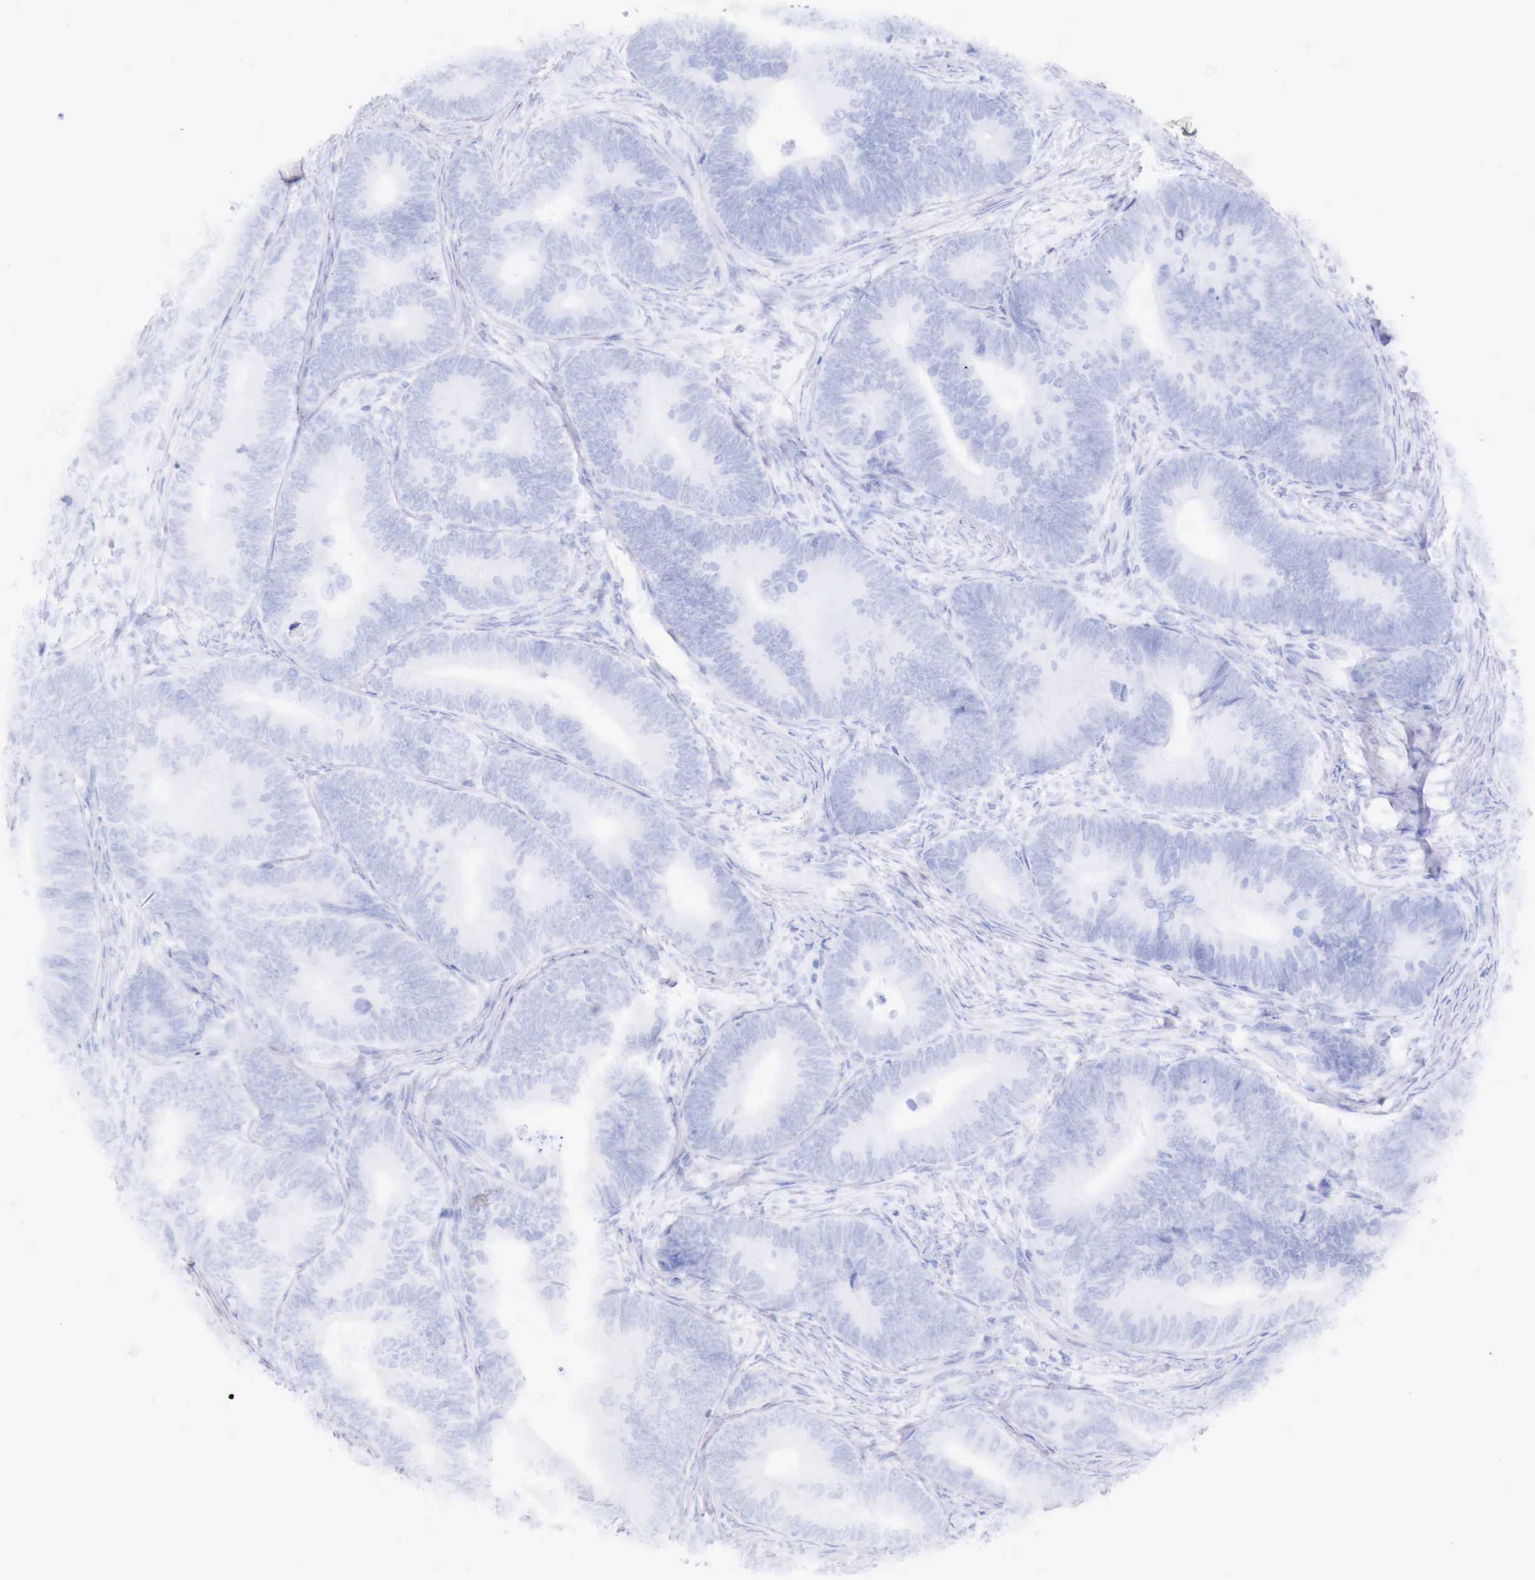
{"staining": {"intensity": "negative", "quantity": "none", "location": "none"}, "tissue": "colorectal cancer", "cell_type": "Tumor cells", "image_type": "cancer", "snomed": [{"axis": "morphology", "description": "Adenocarcinoma, NOS"}, {"axis": "topography", "description": "Colon"}], "caption": "The histopathology image reveals no staining of tumor cells in colorectal adenocarcinoma.", "gene": "INHA", "patient": {"sex": "female", "age": 78}}